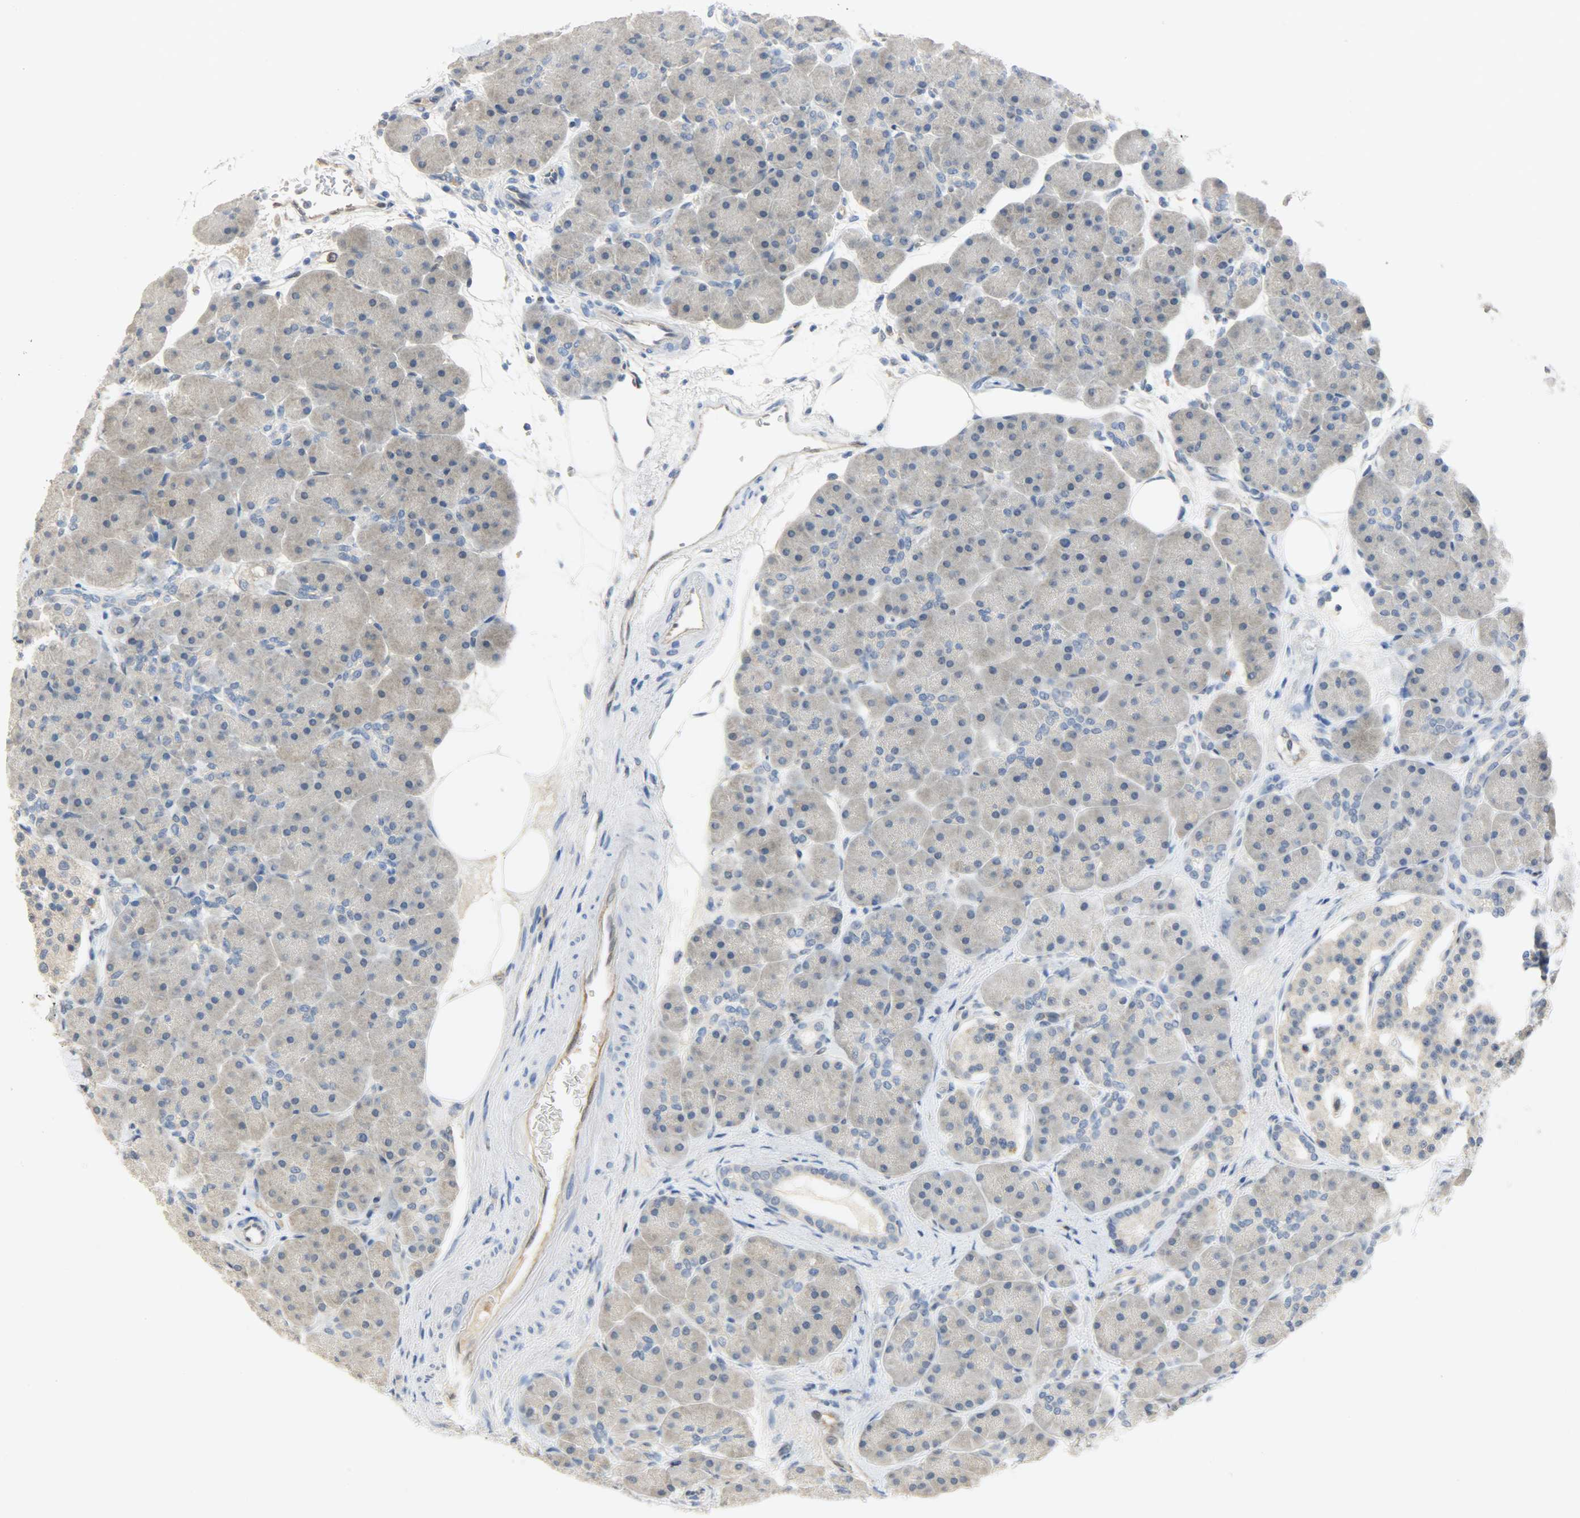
{"staining": {"intensity": "weak", "quantity": "25%-75%", "location": "cytoplasmic/membranous"}, "tissue": "pancreas", "cell_type": "Exocrine glandular cells", "image_type": "normal", "snomed": [{"axis": "morphology", "description": "Normal tissue, NOS"}, {"axis": "topography", "description": "Pancreas"}], "caption": "Immunohistochemical staining of normal pancreas exhibits weak cytoplasmic/membranous protein positivity in approximately 25%-75% of exocrine glandular cells.", "gene": "FKBP1A", "patient": {"sex": "male", "age": 66}}